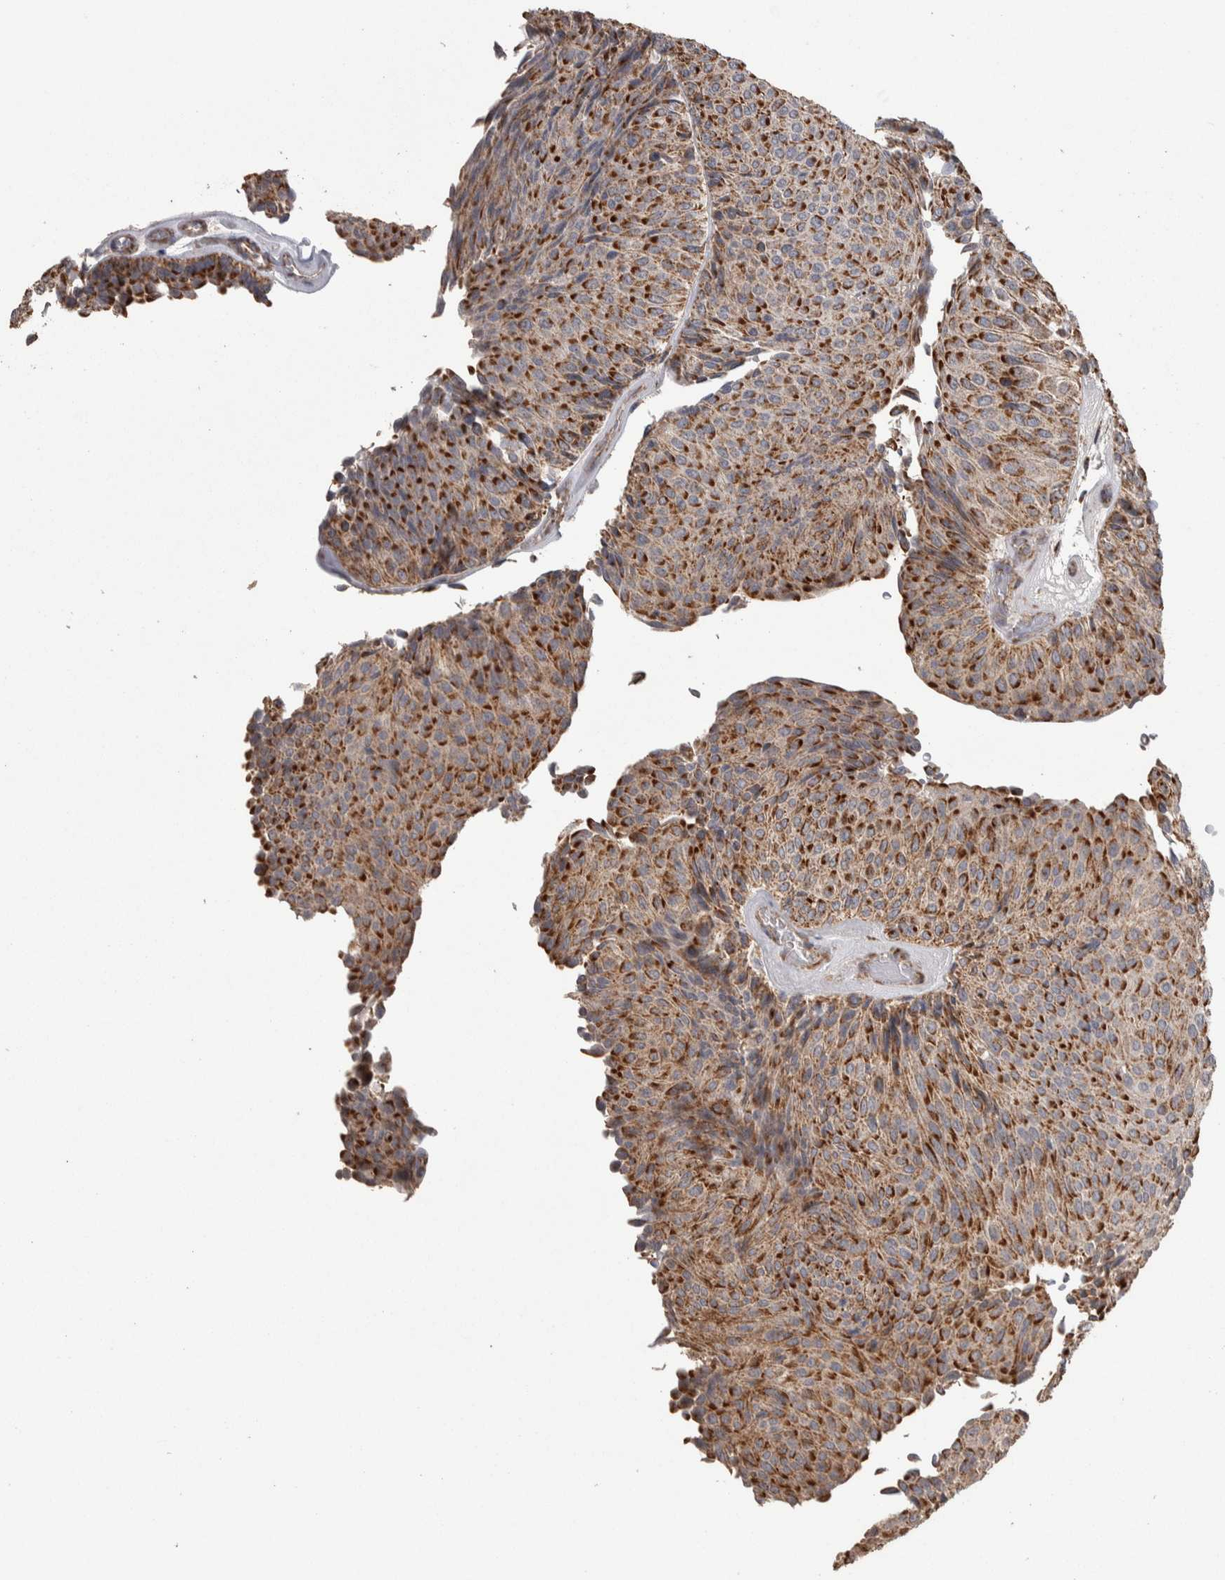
{"staining": {"intensity": "strong", "quantity": ">75%", "location": "cytoplasmic/membranous"}, "tissue": "urothelial cancer", "cell_type": "Tumor cells", "image_type": "cancer", "snomed": [{"axis": "morphology", "description": "Urothelial carcinoma, Low grade"}, {"axis": "topography", "description": "Urinary bladder"}], "caption": "Urothelial cancer stained for a protein (brown) displays strong cytoplasmic/membranous positive staining in approximately >75% of tumor cells.", "gene": "SCO1", "patient": {"sex": "male", "age": 78}}